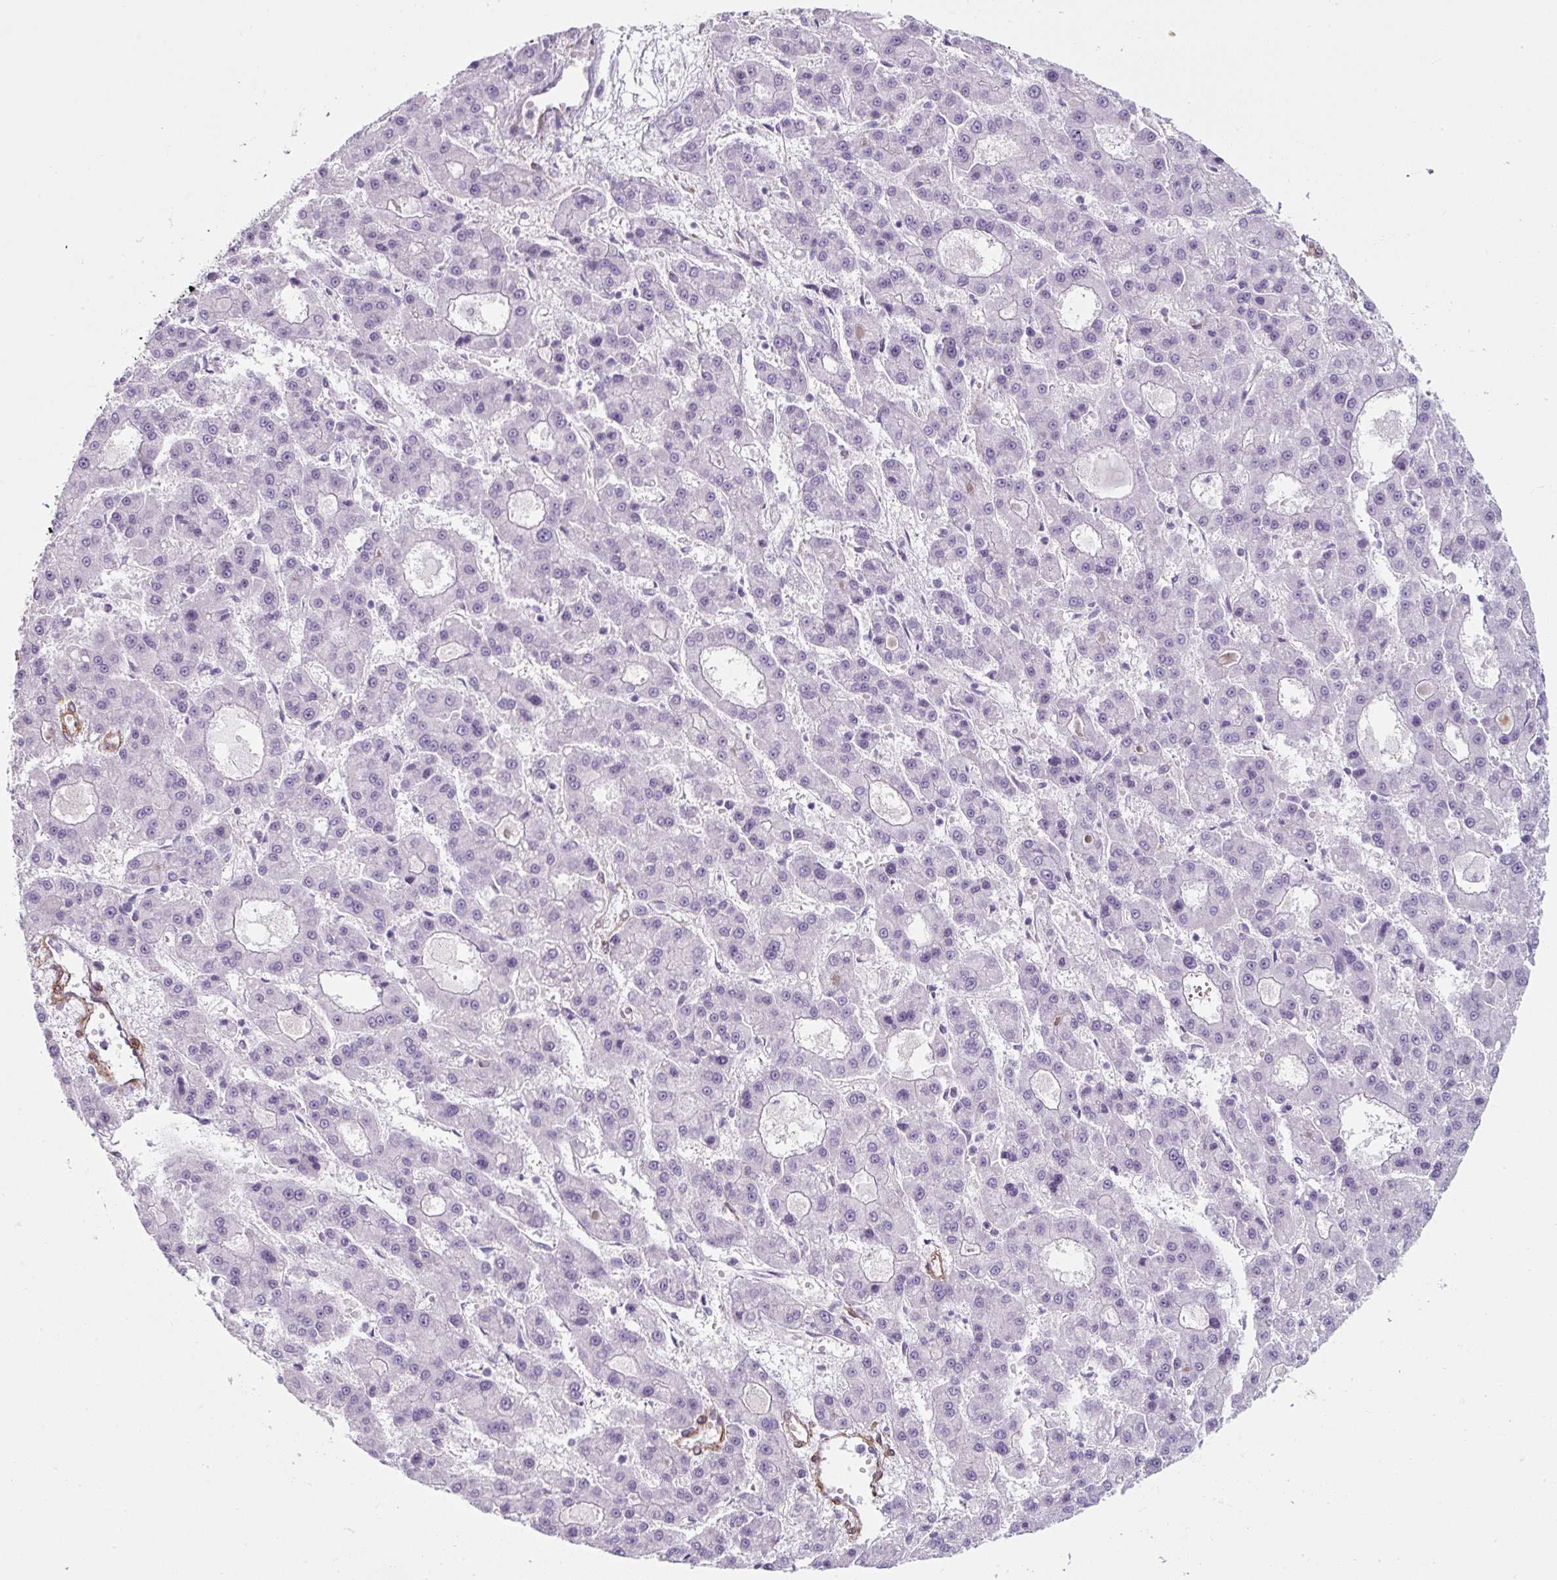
{"staining": {"intensity": "negative", "quantity": "none", "location": "none"}, "tissue": "liver cancer", "cell_type": "Tumor cells", "image_type": "cancer", "snomed": [{"axis": "morphology", "description": "Carcinoma, Hepatocellular, NOS"}, {"axis": "topography", "description": "Liver"}], "caption": "Protein analysis of liver cancer shows no significant staining in tumor cells. (Brightfield microscopy of DAB immunohistochemistry (IHC) at high magnification).", "gene": "CAVIN3", "patient": {"sex": "male", "age": 70}}